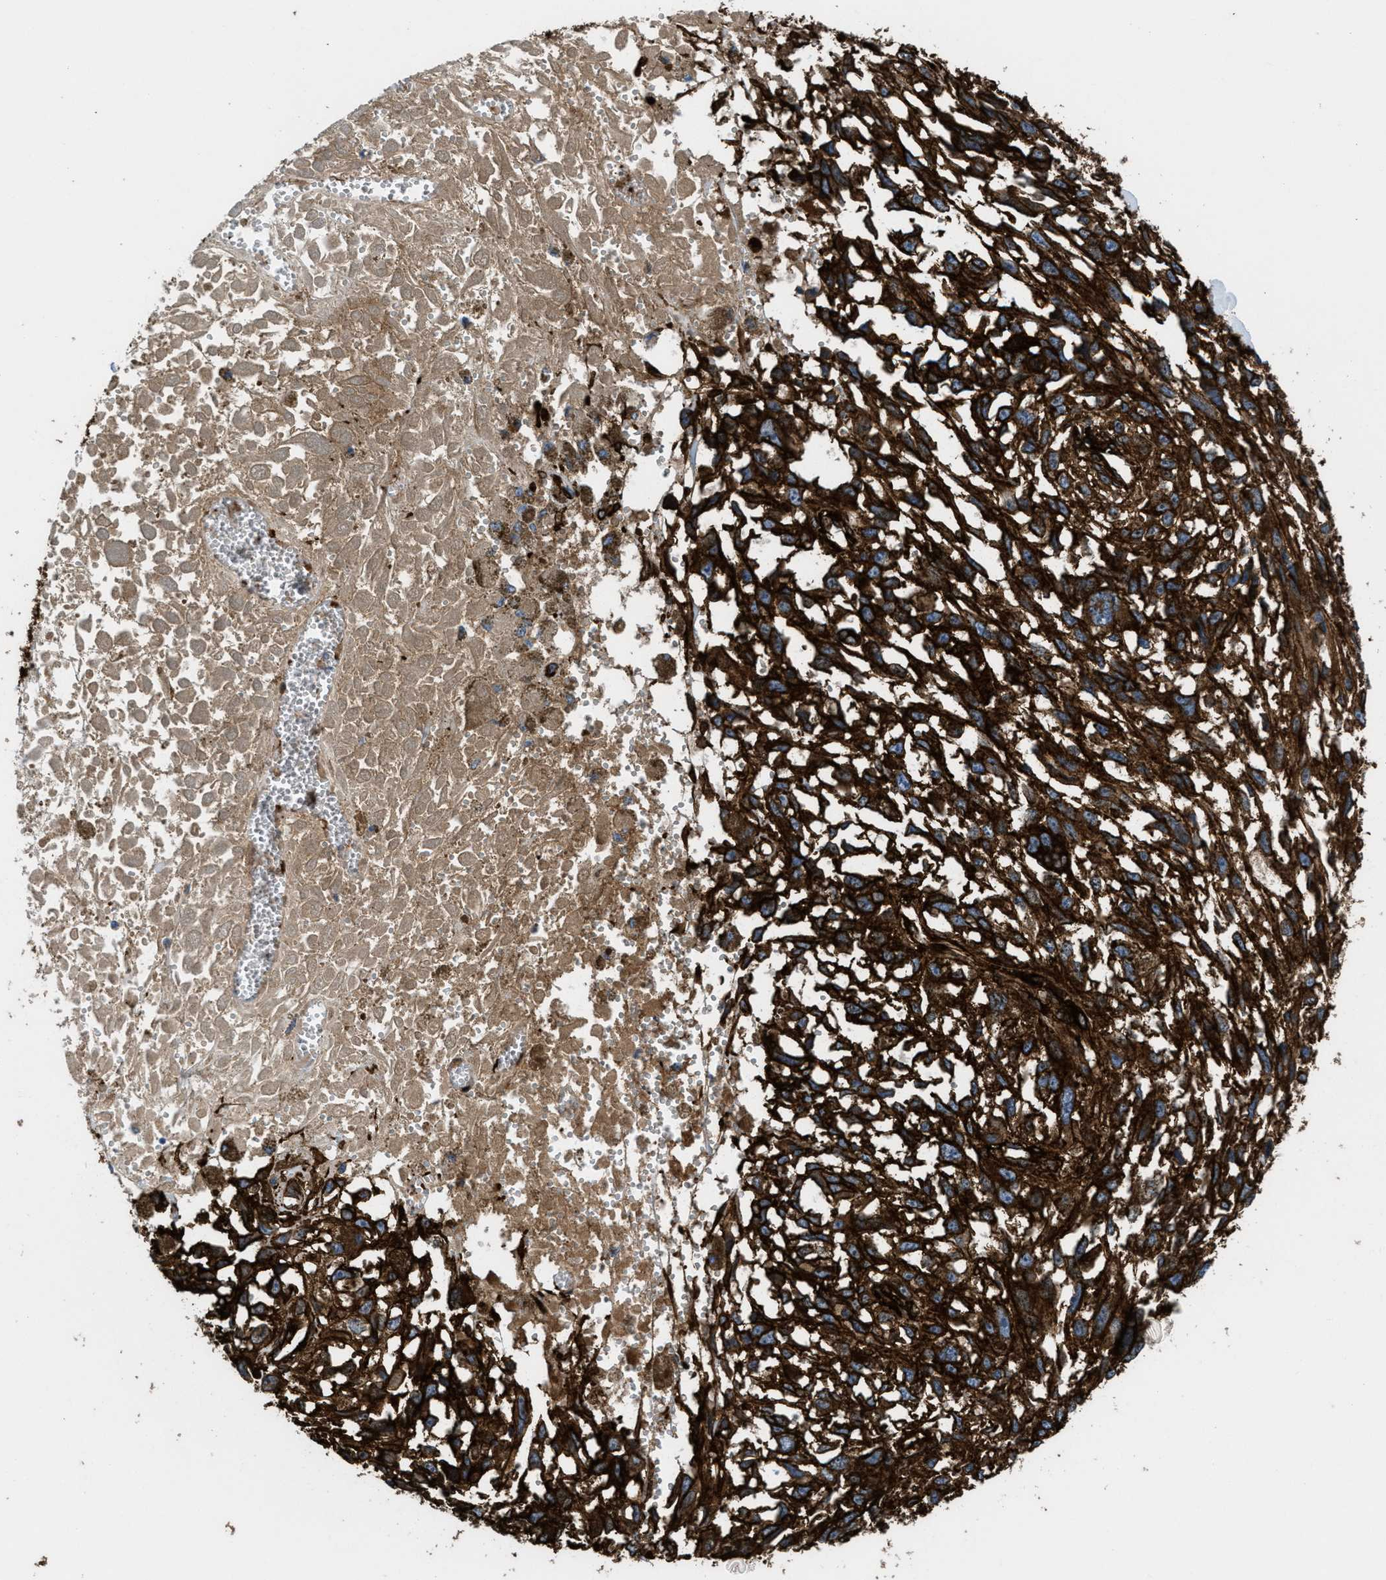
{"staining": {"intensity": "strong", "quantity": ">75%", "location": "cytoplasmic/membranous"}, "tissue": "melanoma", "cell_type": "Tumor cells", "image_type": "cancer", "snomed": [{"axis": "morphology", "description": "Malignant melanoma, Metastatic site"}, {"axis": "topography", "description": "Lymph node"}], "caption": "This is an image of IHC staining of malignant melanoma (metastatic site), which shows strong expression in the cytoplasmic/membranous of tumor cells.", "gene": "CALD1", "patient": {"sex": "male", "age": 59}}